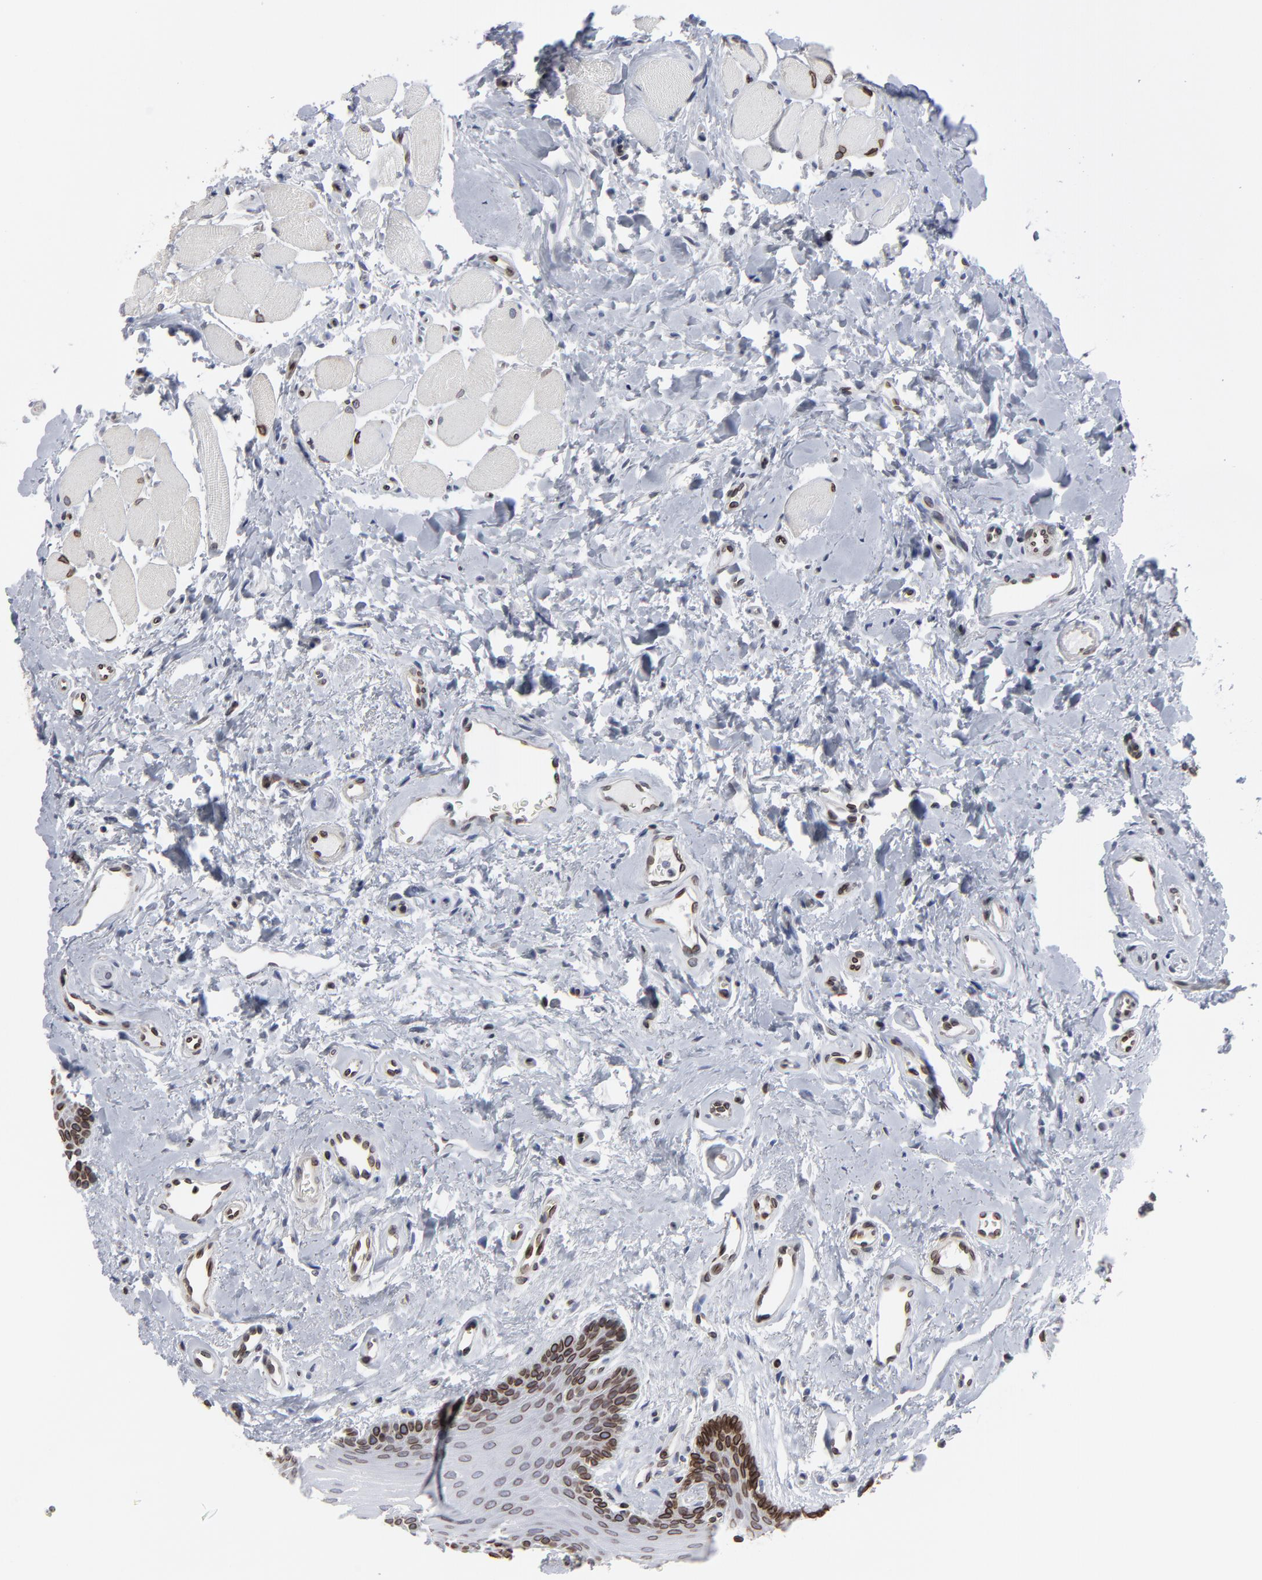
{"staining": {"intensity": "moderate", "quantity": "25%-75%", "location": "cytoplasmic/membranous,nuclear"}, "tissue": "oral mucosa", "cell_type": "Squamous epithelial cells", "image_type": "normal", "snomed": [{"axis": "morphology", "description": "Normal tissue, NOS"}, {"axis": "topography", "description": "Oral tissue"}], "caption": "Protein staining of unremarkable oral mucosa displays moderate cytoplasmic/membranous,nuclear positivity in approximately 25%-75% of squamous epithelial cells.", "gene": "SYNE2", "patient": {"sex": "male", "age": 62}}